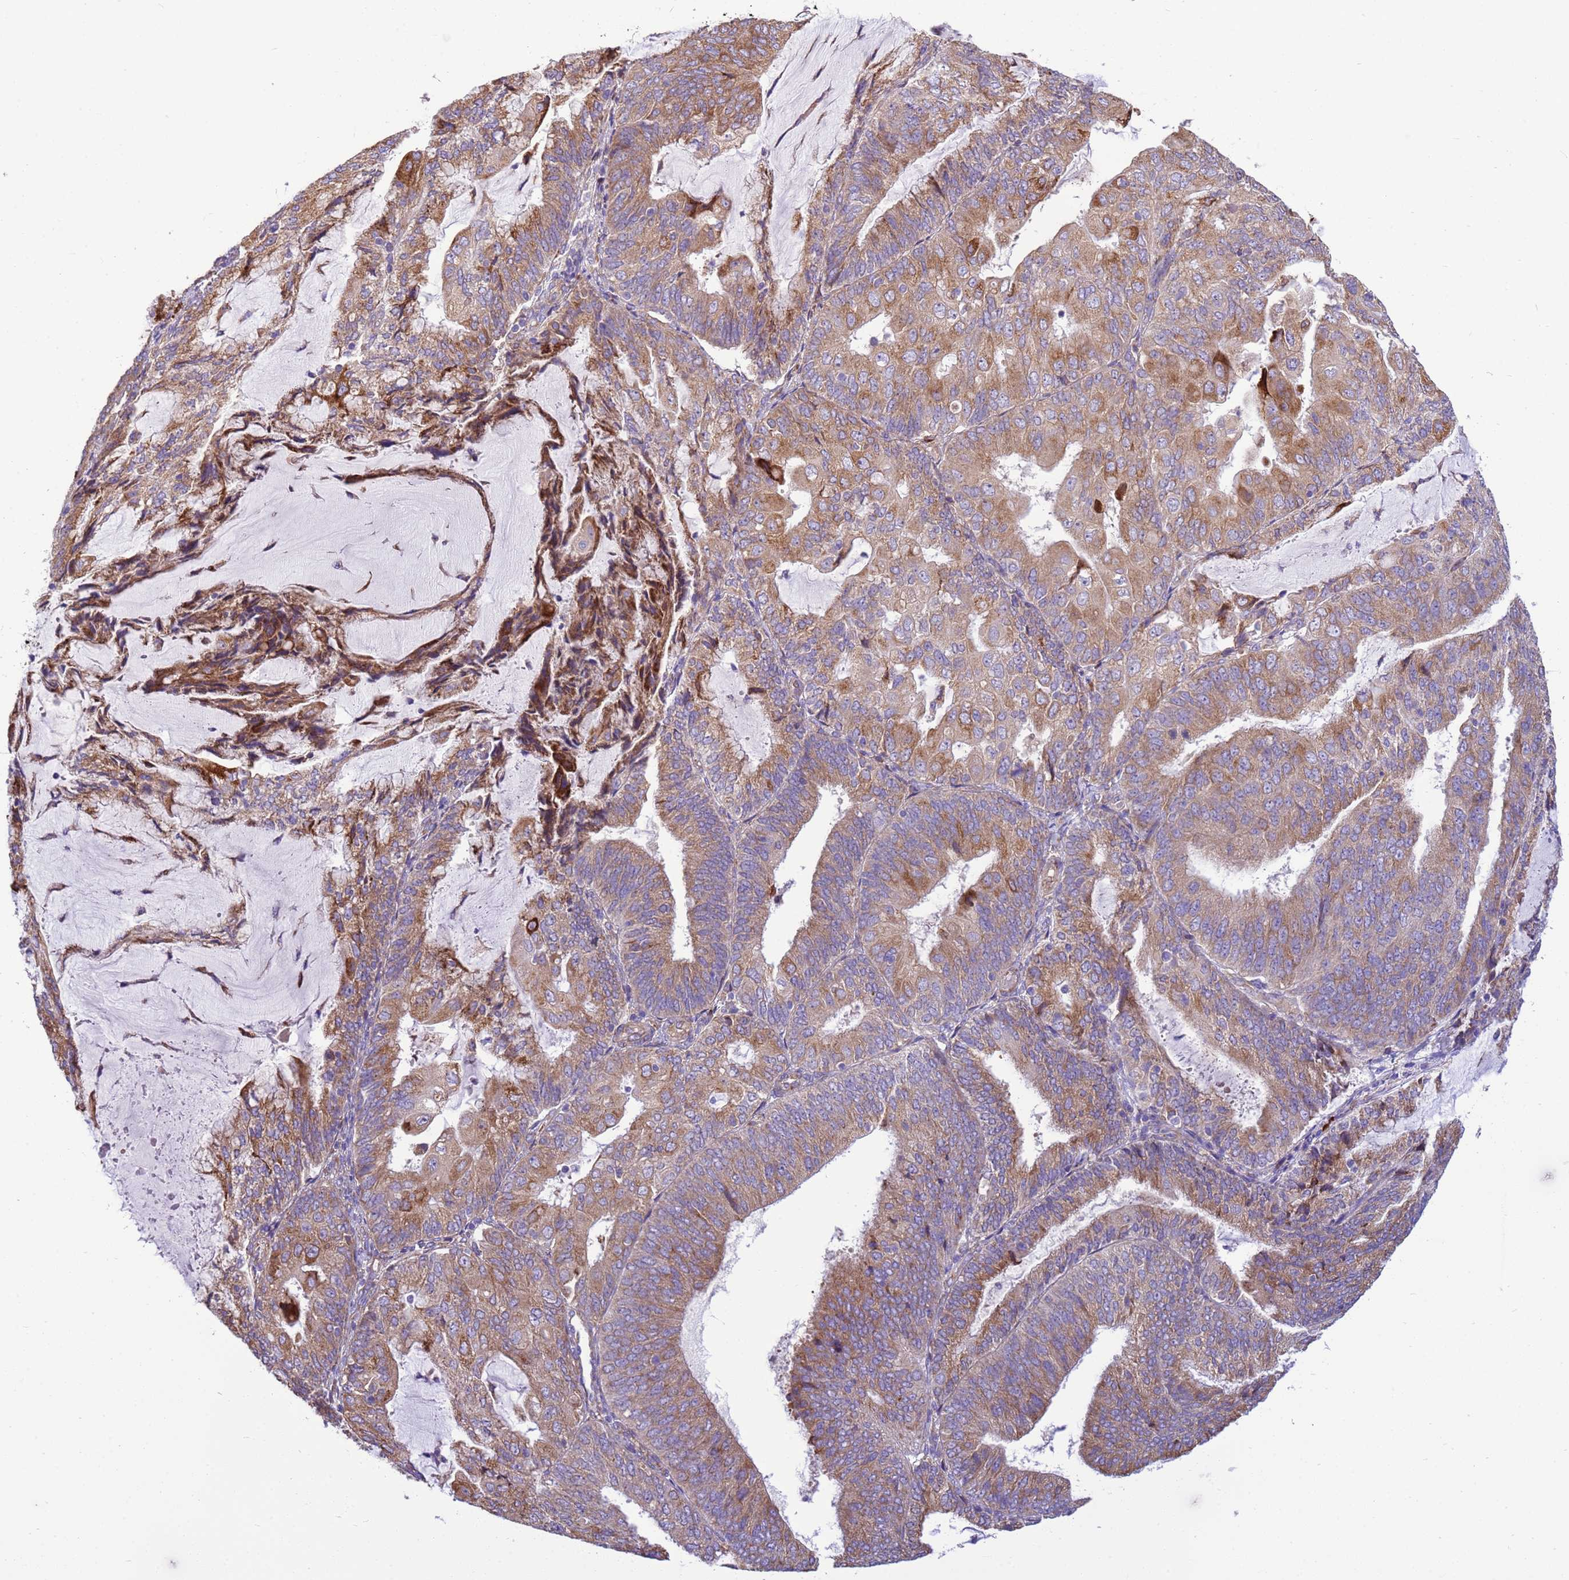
{"staining": {"intensity": "moderate", "quantity": ">75%", "location": "cytoplasmic/membranous"}, "tissue": "endometrial cancer", "cell_type": "Tumor cells", "image_type": "cancer", "snomed": [{"axis": "morphology", "description": "Adenocarcinoma, NOS"}, {"axis": "topography", "description": "Endometrium"}], "caption": "A high-resolution image shows immunohistochemistry staining of adenocarcinoma (endometrial), which displays moderate cytoplasmic/membranous expression in approximately >75% of tumor cells. The staining is performed using DAB (3,3'-diaminobenzidine) brown chromogen to label protein expression. The nuclei are counter-stained blue using hematoxylin.", "gene": "THAP5", "patient": {"sex": "female", "age": 81}}